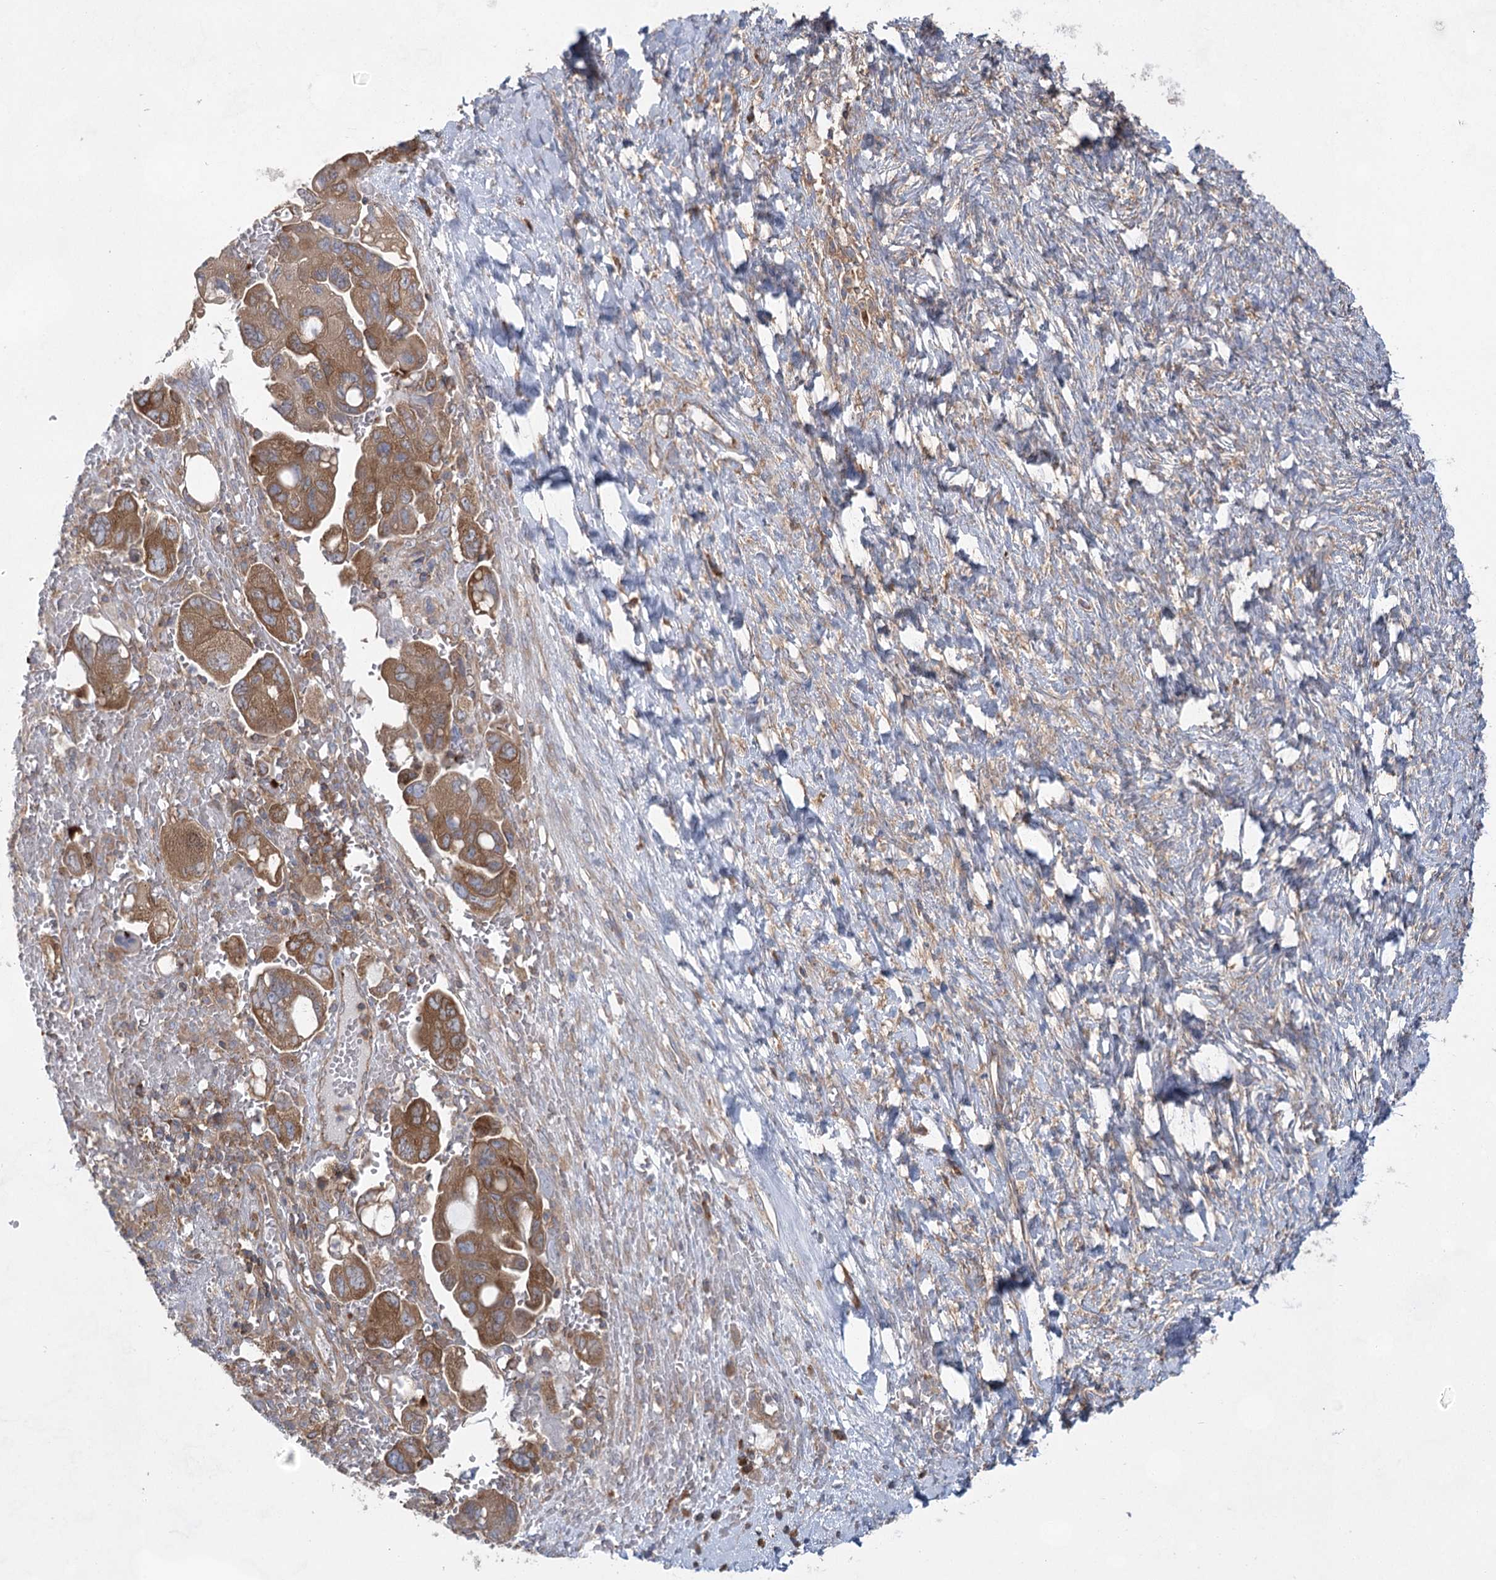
{"staining": {"intensity": "moderate", "quantity": ">75%", "location": "cytoplasmic/membranous"}, "tissue": "ovarian cancer", "cell_type": "Tumor cells", "image_type": "cancer", "snomed": [{"axis": "morphology", "description": "Carcinoma, NOS"}, {"axis": "morphology", "description": "Cystadenocarcinoma, serous, NOS"}, {"axis": "topography", "description": "Ovary"}], "caption": "Protein staining displays moderate cytoplasmic/membranous positivity in about >75% of tumor cells in ovarian cancer. (IHC, brightfield microscopy, high magnification).", "gene": "EIF3A", "patient": {"sex": "female", "age": 69}}